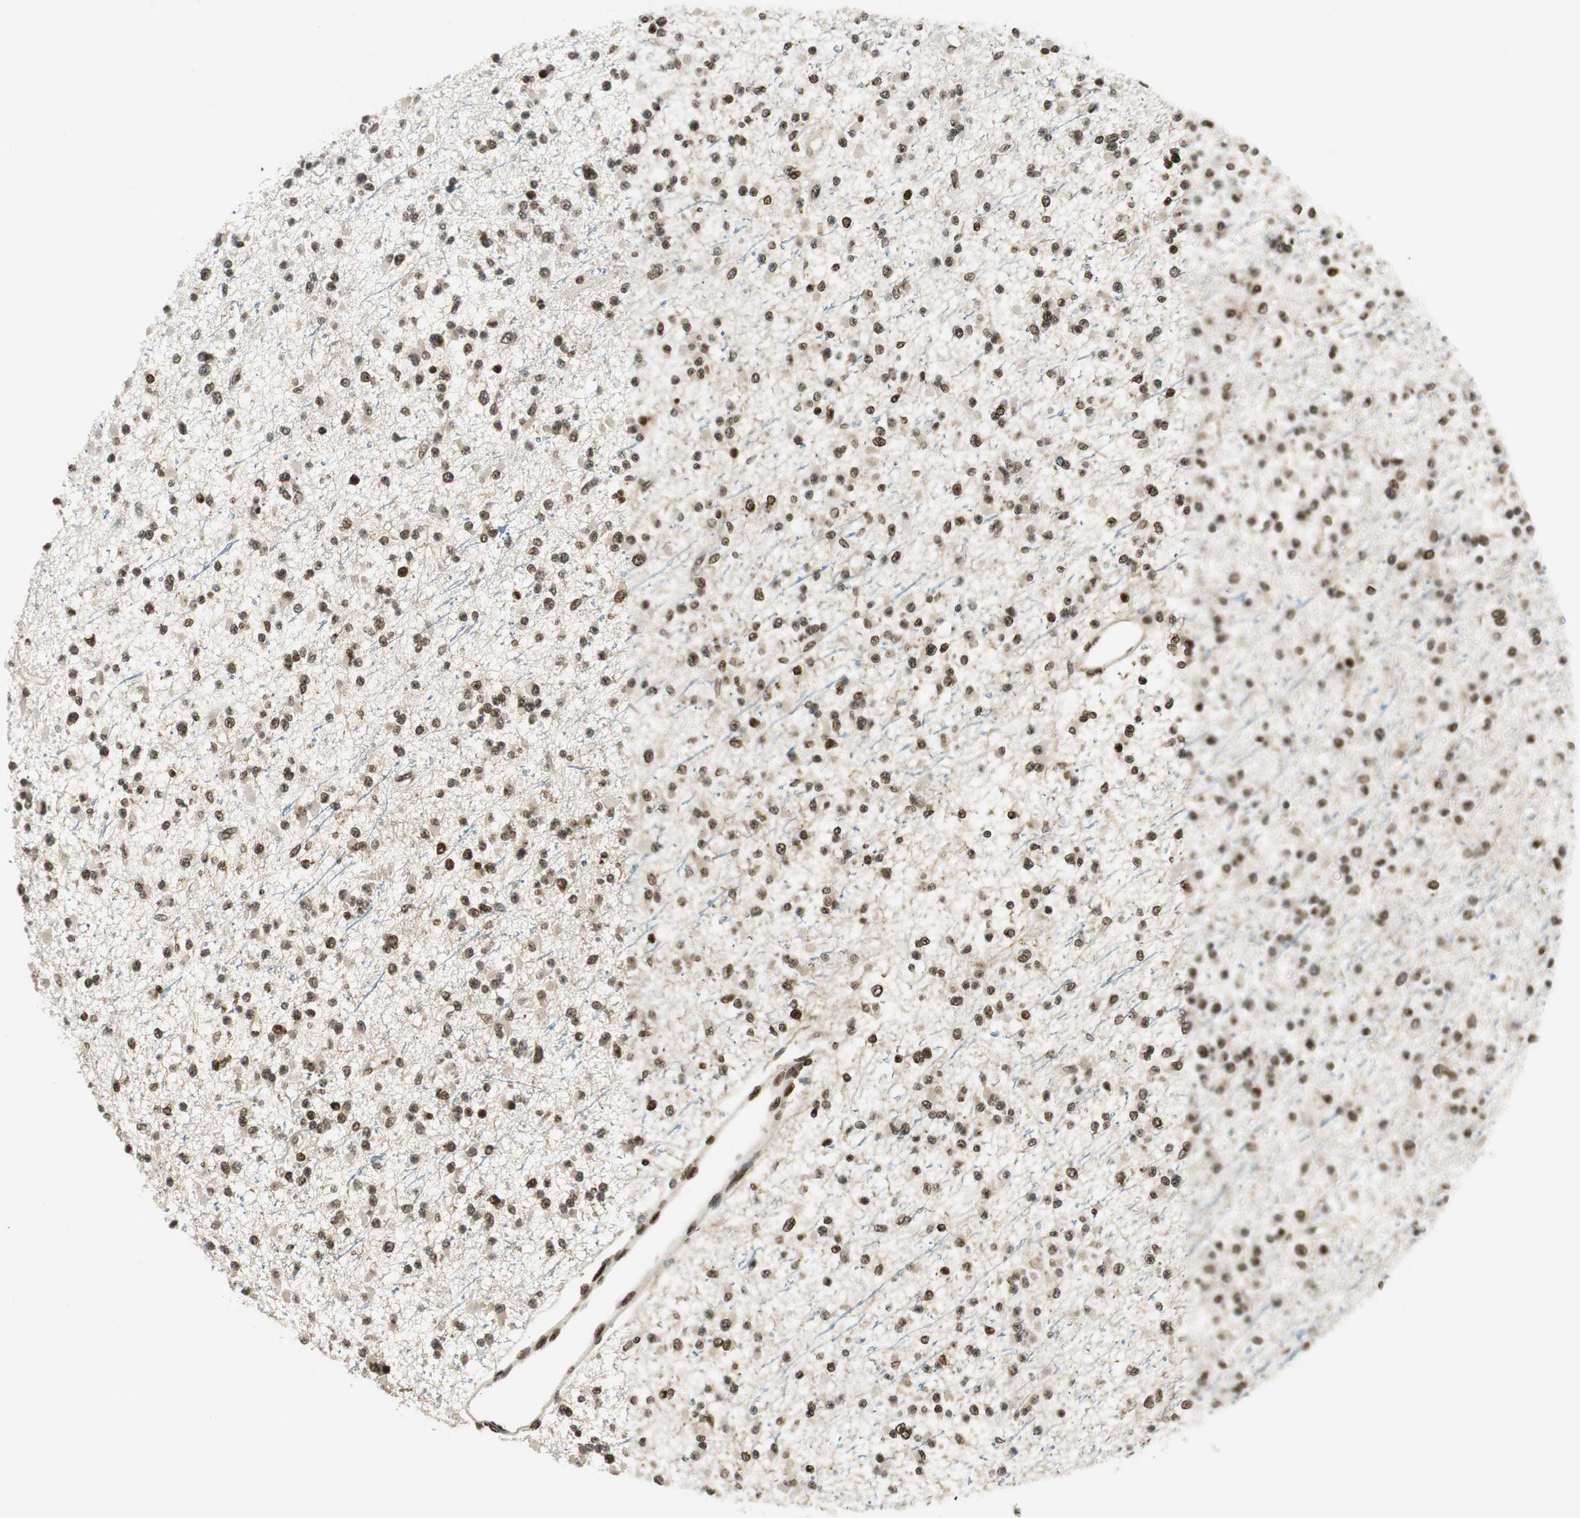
{"staining": {"intensity": "moderate", "quantity": ">75%", "location": "nuclear"}, "tissue": "glioma", "cell_type": "Tumor cells", "image_type": "cancer", "snomed": [{"axis": "morphology", "description": "Glioma, malignant, Low grade"}, {"axis": "topography", "description": "Brain"}], "caption": "Protein expression analysis of human glioma reveals moderate nuclear positivity in approximately >75% of tumor cells.", "gene": "RING1", "patient": {"sex": "female", "age": 22}}